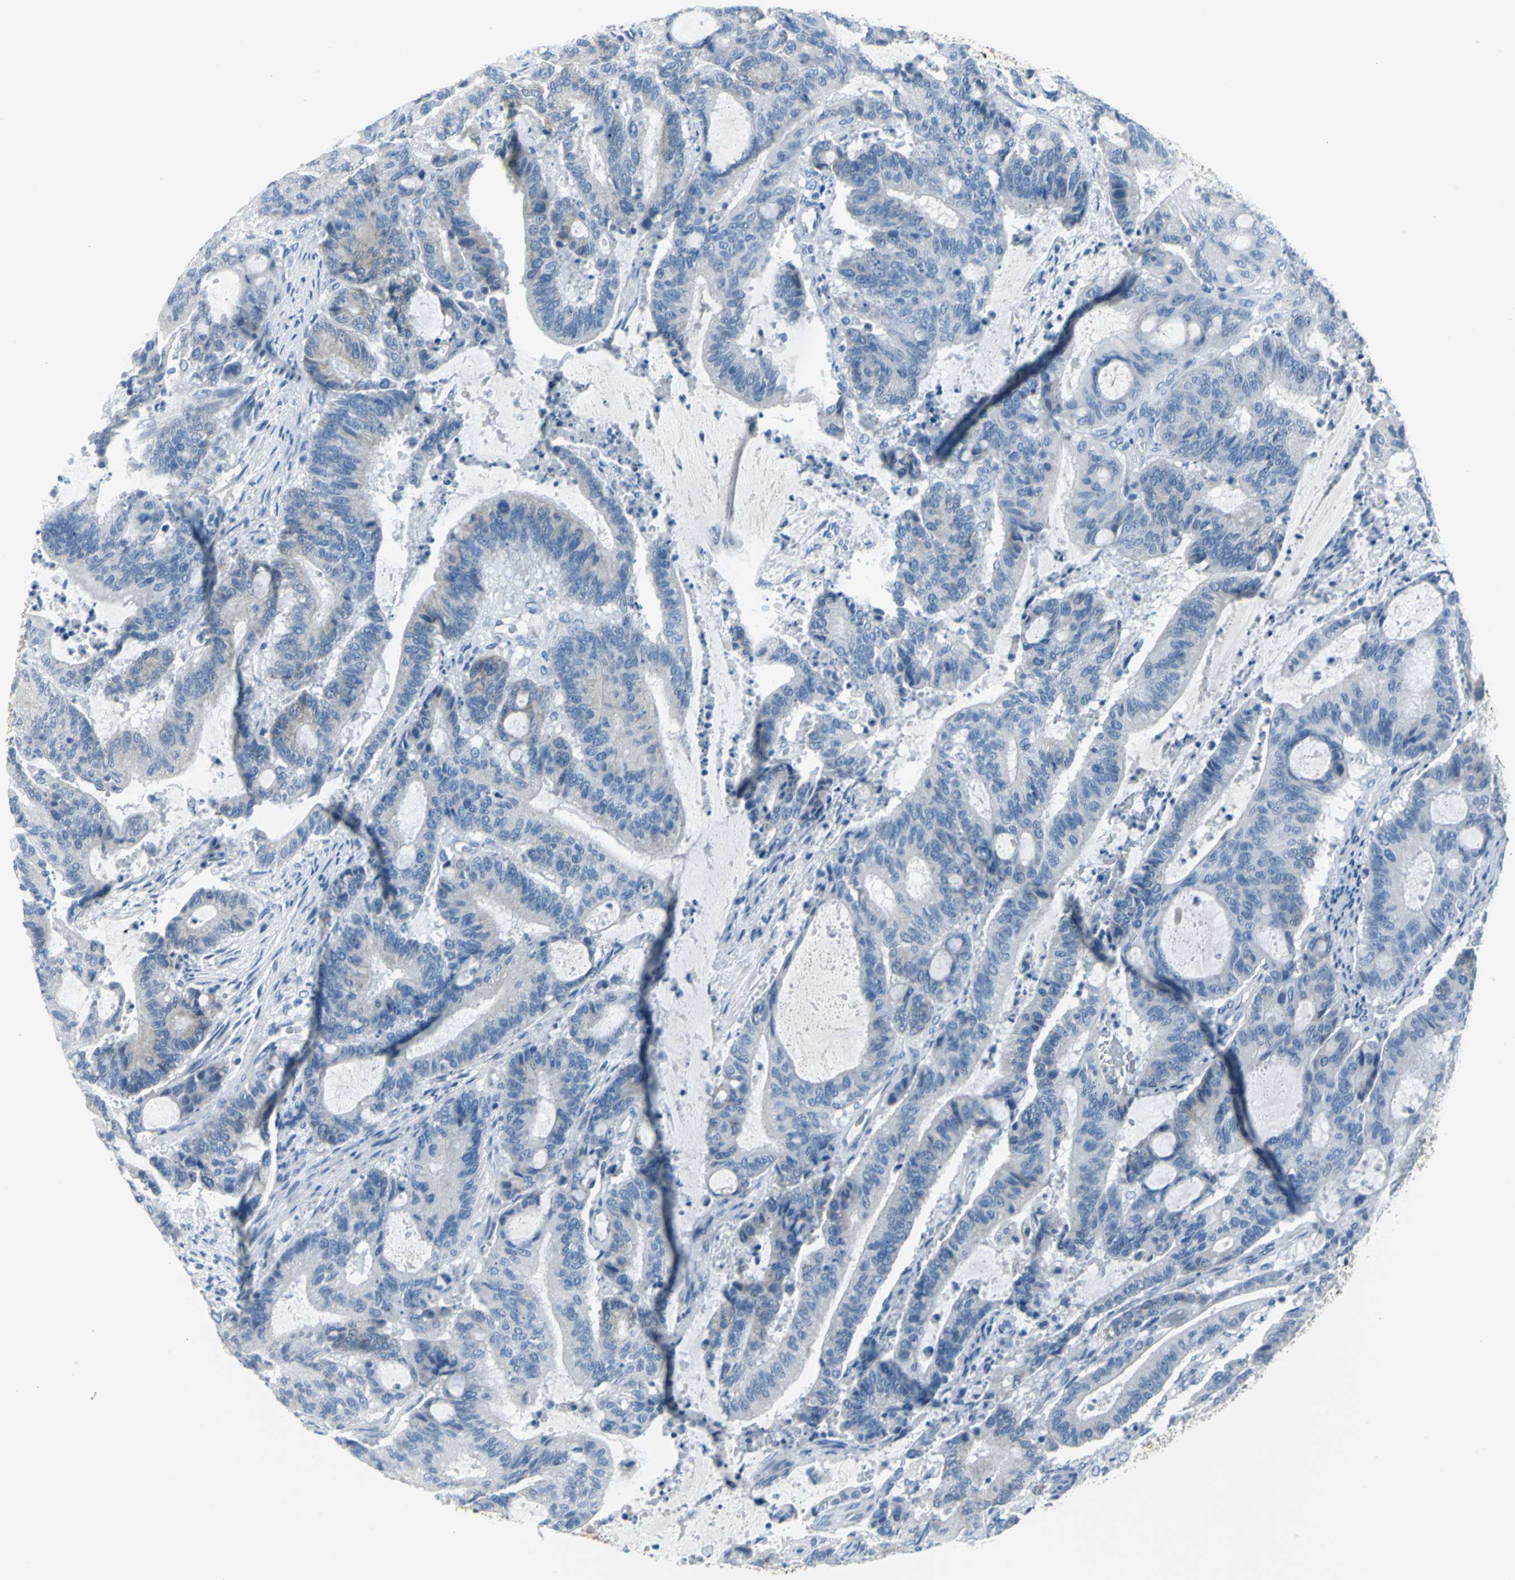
{"staining": {"intensity": "weak", "quantity": "<25%", "location": "cytoplasmic/membranous"}, "tissue": "liver cancer", "cell_type": "Tumor cells", "image_type": "cancer", "snomed": [{"axis": "morphology", "description": "Cholangiocarcinoma"}, {"axis": "topography", "description": "Liver"}], "caption": "Immunohistochemical staining of human liver cholangiocarcinoma demonstrates no significant positivity in tumor cells.", "gene": "CYB5A", "patient": {"sex": "female", "age": 73}}